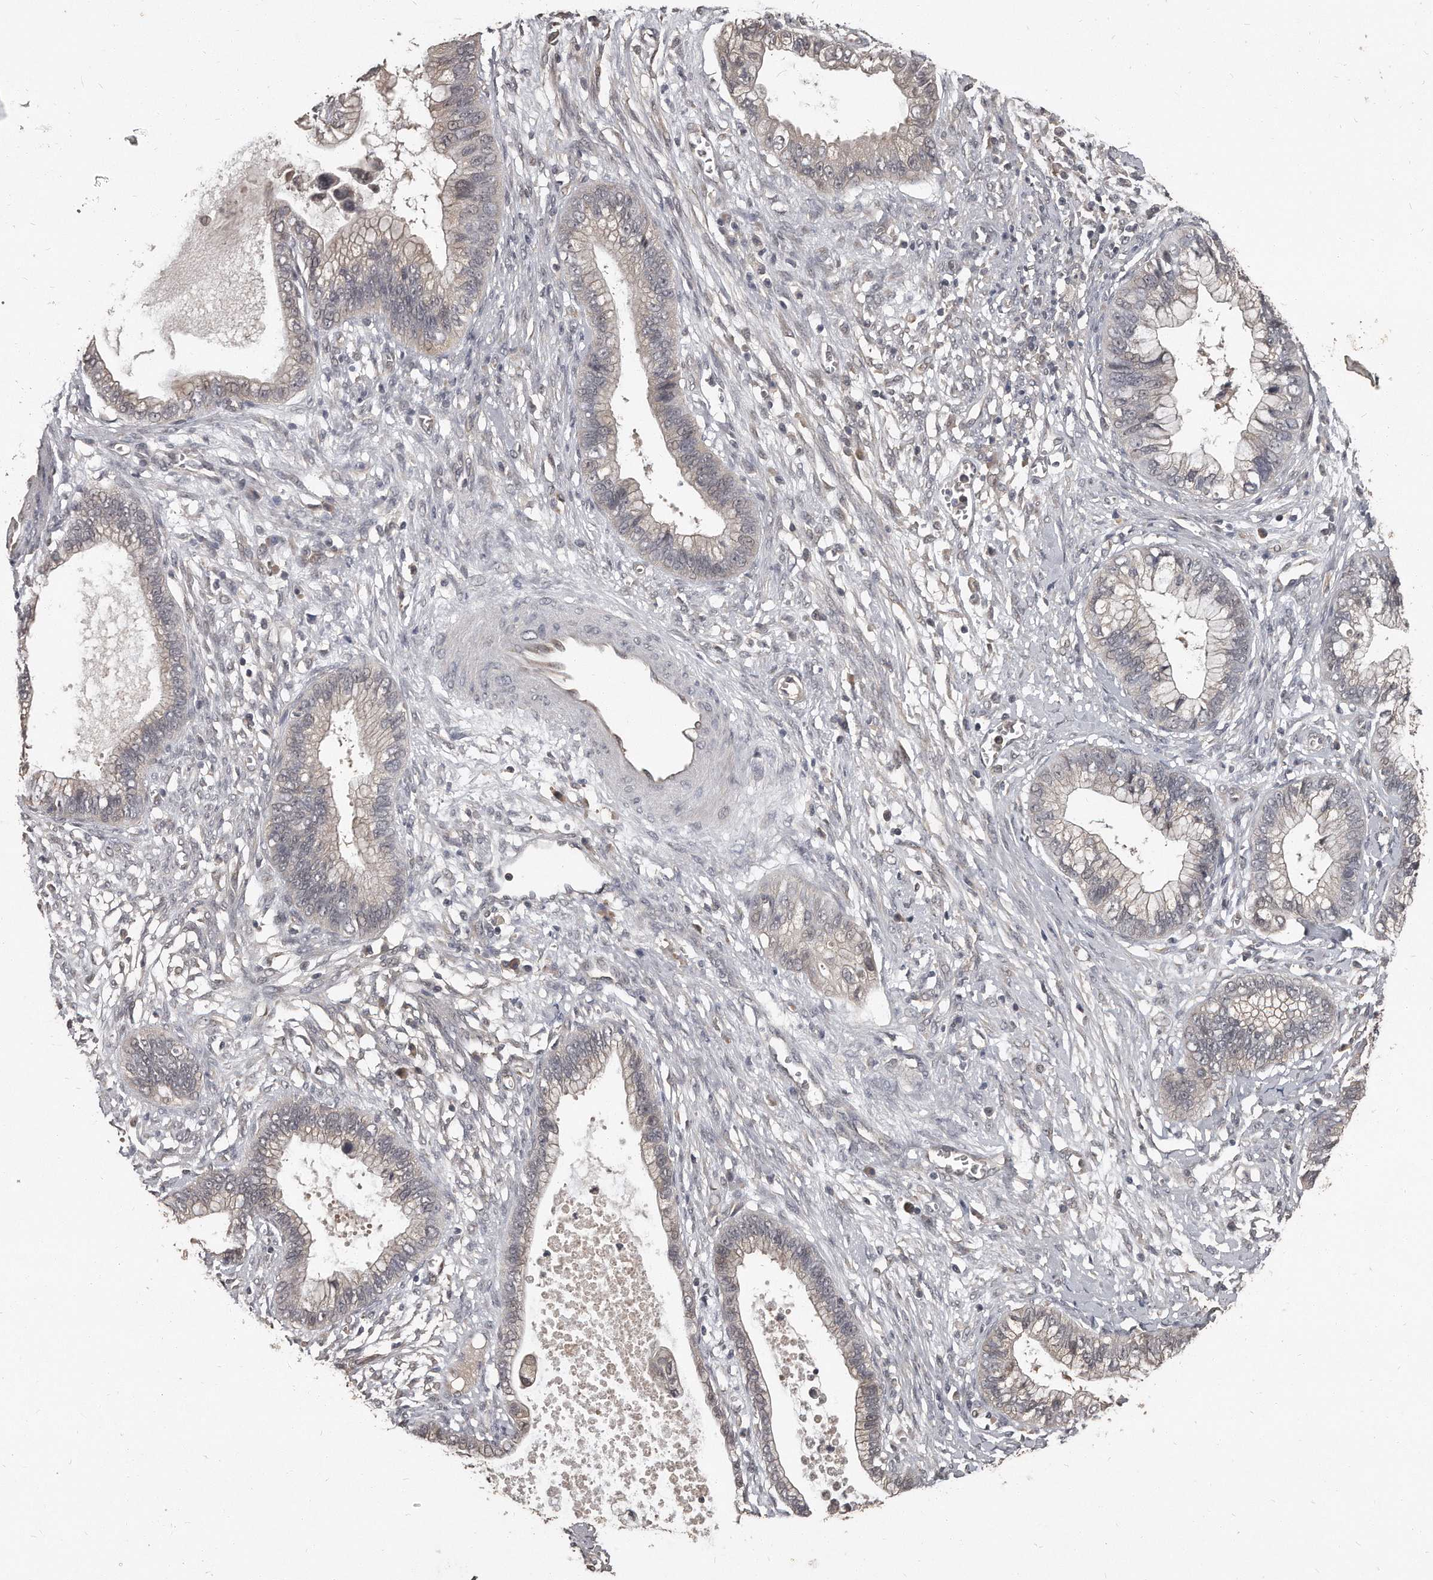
{"staining": {"intensity": "negative", "quantity": "none", "location": "none"}, "tissue": "cervical cancer", "cell_type": "Tumor cells", "image_type": "cancer", "snomed": [{"axis": "morphology", "description": "Adenocarcinoma, NOS"}, {"axis": "topography", "description": "Cervix"}], "caption": "Immunohistochemistry (IHC) image of neoplastic tissue: human cervical cancer (adenocarcinoma) stained with DAB demonstrates no significant protein expression in tumor cells. (Brightfield microscopy of DAB immunohistochemistry at high magnification).", "gene": "GRB10", "patient": {"sex": "female", "age": 44}}